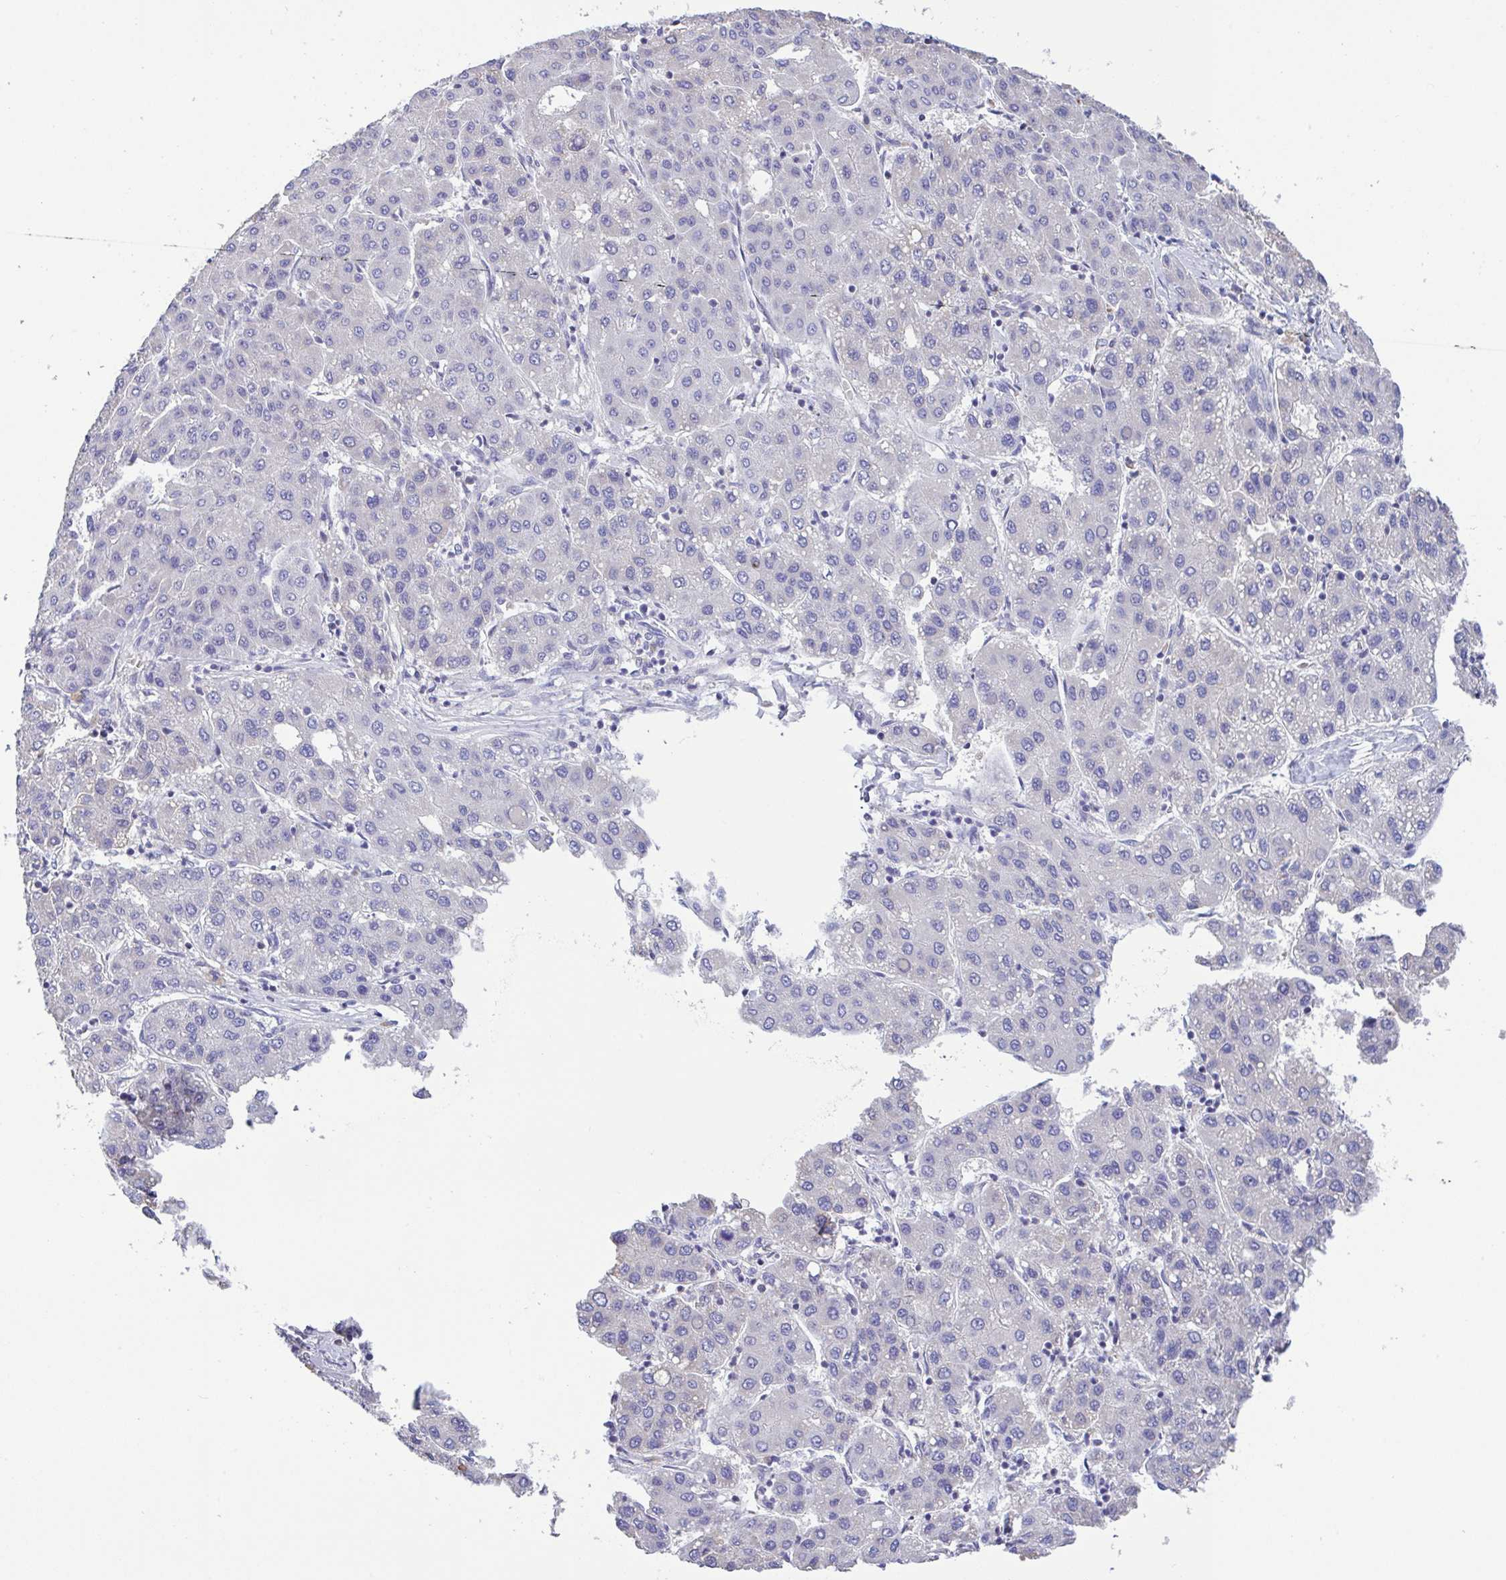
{"staining": {"intensity": "negative", "quantity": "none", "location": "none"}, "tissue": "liver cancer", "cell_type": "Tumor cells", "image_type": "cancer", "snomed": [{"axis": "morphology", "description": "Carcinoma, Hepatocellular, NOS"}, {"axis": "topography", "description": "Liver"}], "caption": "Liver hepatocellular carcinoma was stained to show a protein in brown. There is no significant positivity in tumor cells. Nuclei are stained in blue.", "gene": "CA10", "patient": {"sex": "male", "age": 65}}